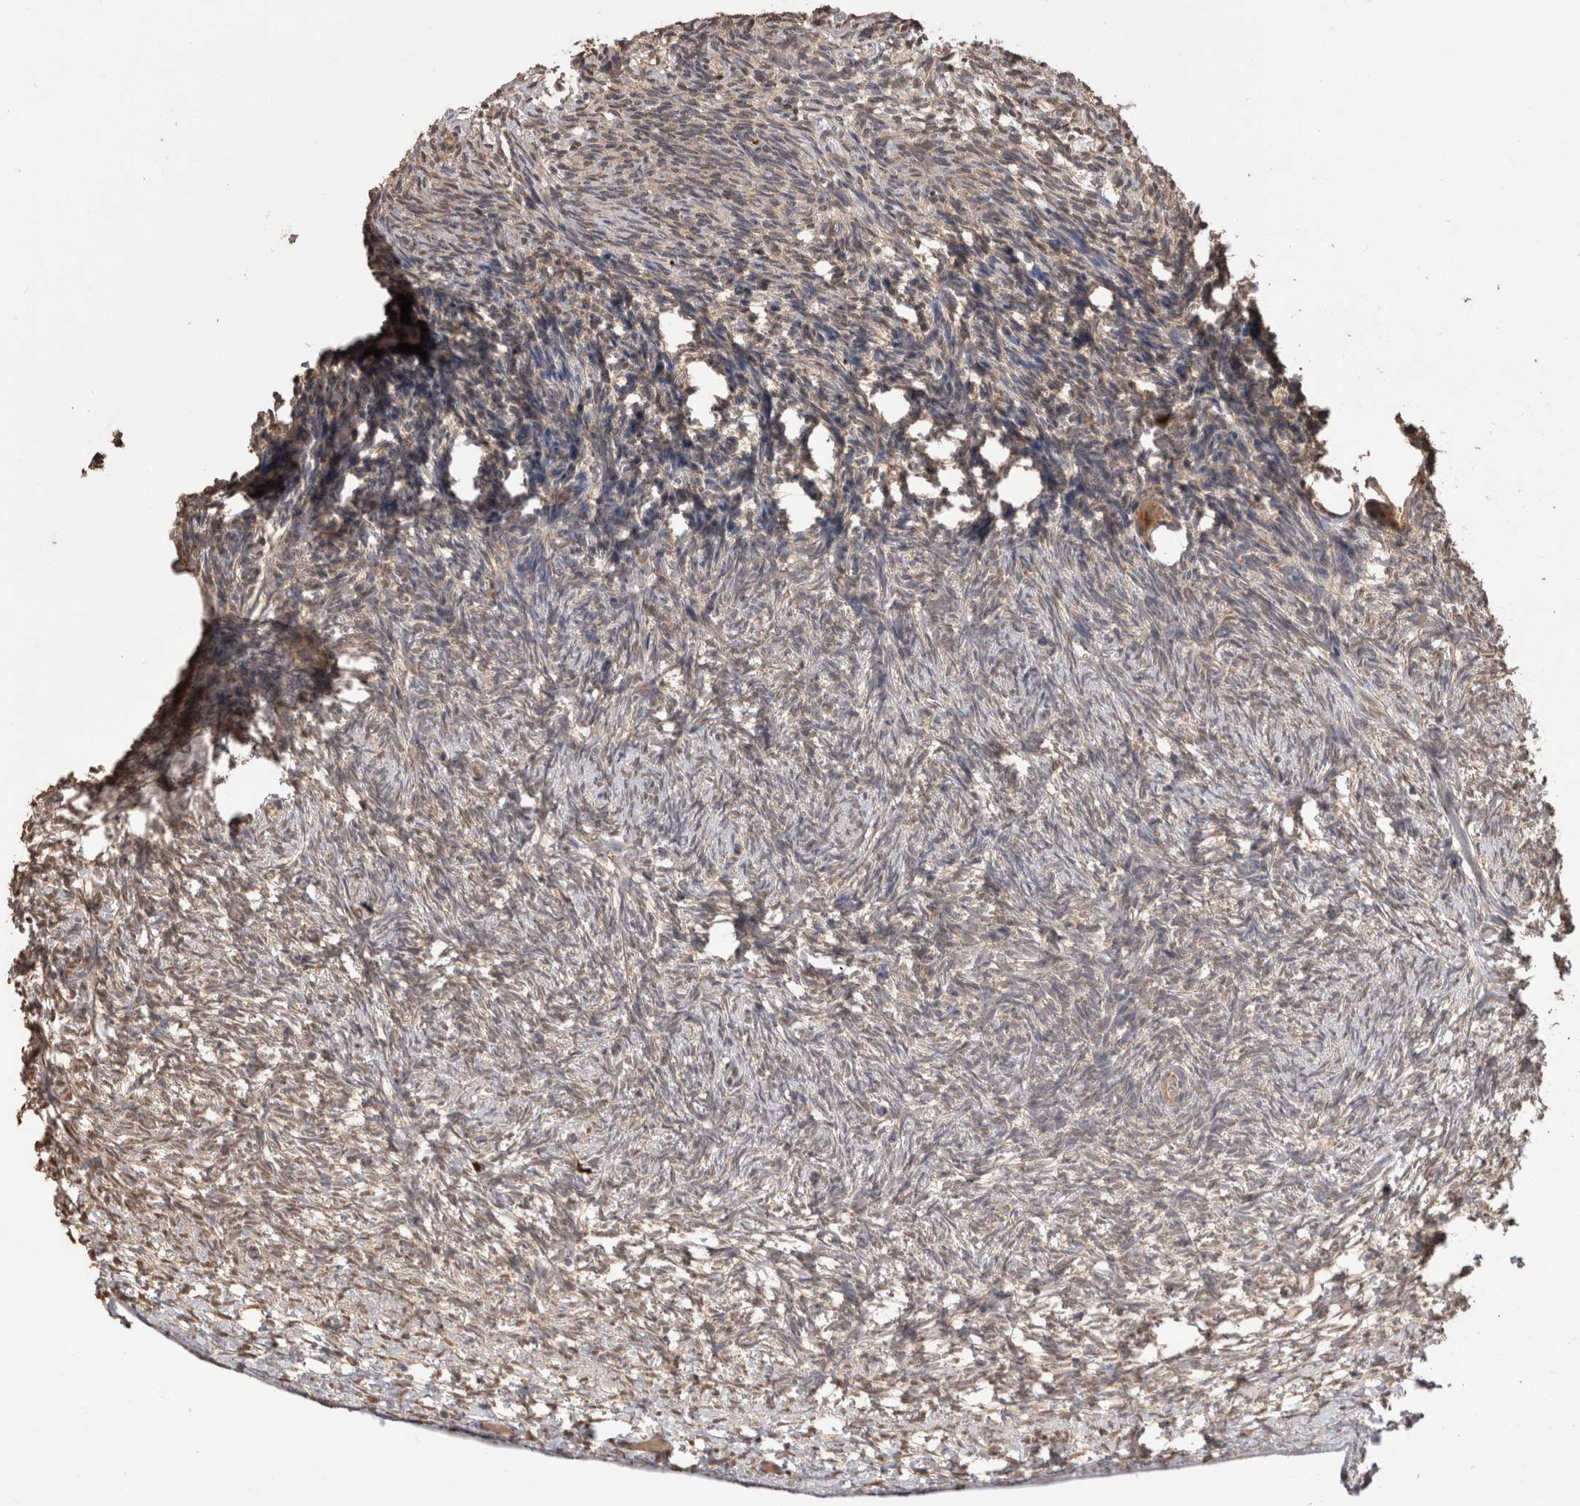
{"staining": {"intensity": "moderate", "quantity": ">75%", "location": "cytoplasmic/membranous"}, "tissue": "ovary", "cell_type": "Follicle cells", "image_type": "normal", "snomed": [{"axis": "morphology", "description": "Normal tissue, NOS"}, {"axis": "topography", "description": "Ovary"}], "caption": "A brown stain highlights moderate cytoplasmic/membranous staining of a protein in follicle cells of benign human ovary.", "gene": "PAK4", "patient": {"sex": "female", "age": 34}}